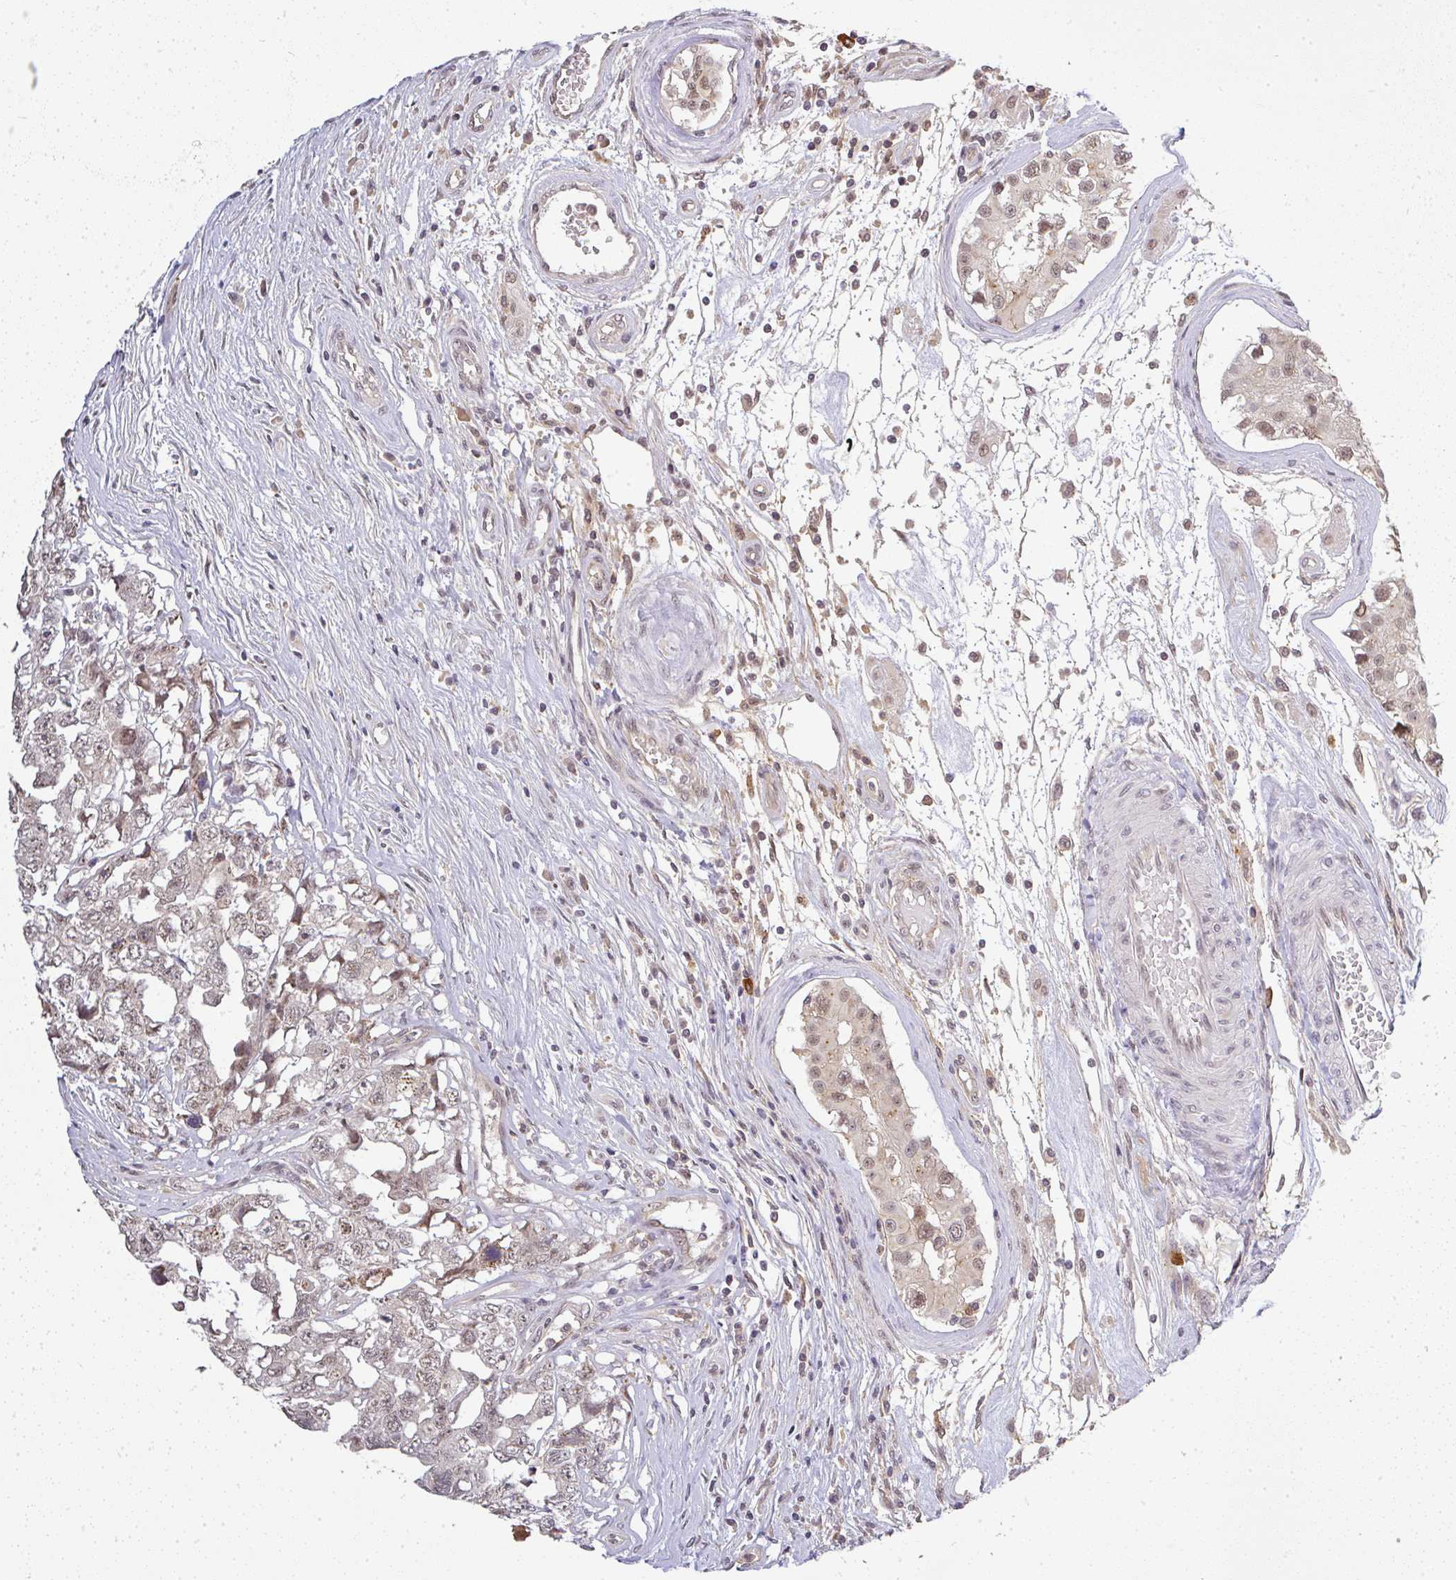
{"staining": {"intensity": "weak", "quantity": "25%-75%", "location": "nuclear"}, "tissue": "testis cancer", "cell_type": "Tumor cells", "image_type": "cancer", "snomed": [{"axis": "morphology", "description": "Carcinoma, Embryonal, NOS"}, {"axis": "topography", "description": "Testis"}], "caption": "Human testis cancer (embryonal carcinoma) stained for a protein (brown) shows weak nuclear positive positivity in approximately 25%-75% of tumor cells.", "gene": "FAM153A", "patient": {"sex": "male", "age": 22}}